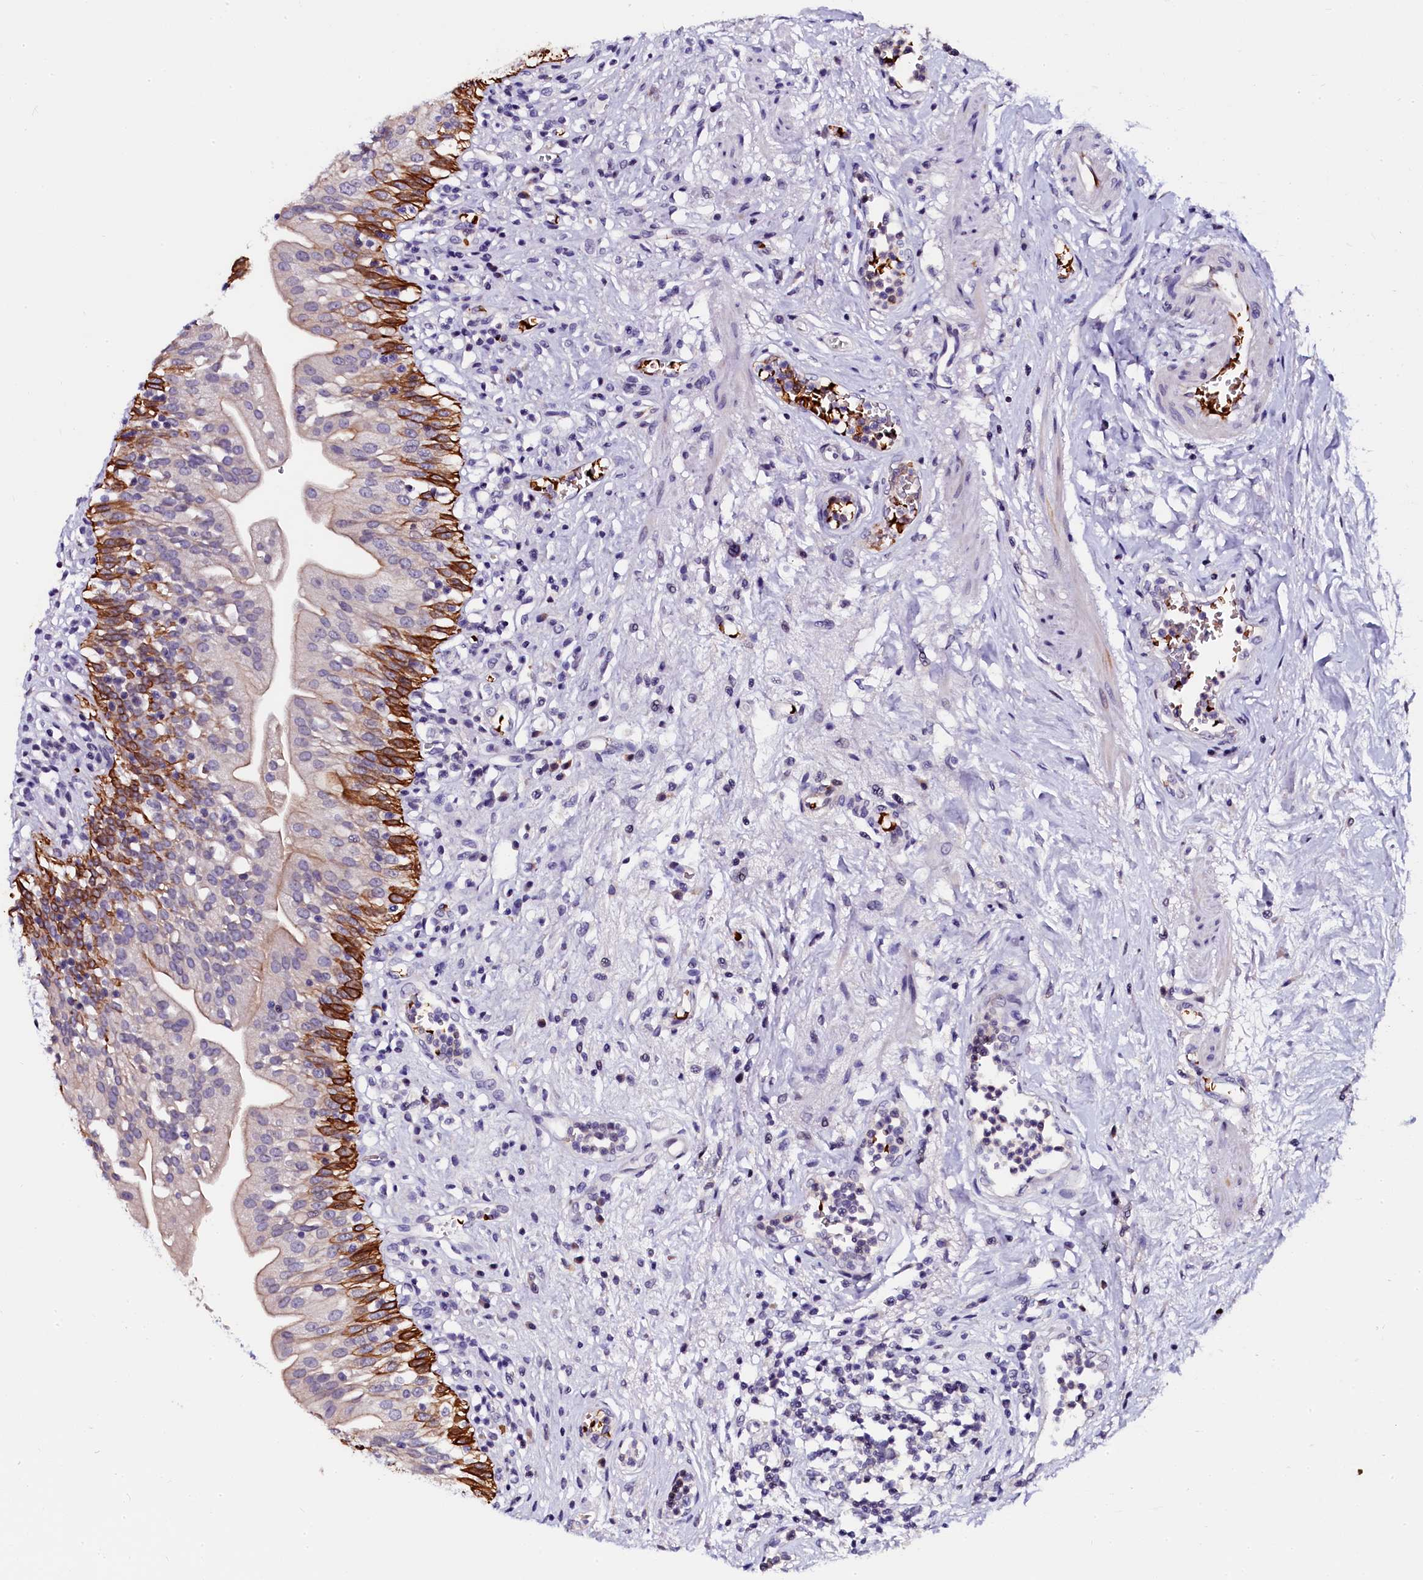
{"staining": {"intensity": "moderate", "quantity": "25%-75%", "location": "cytoplasmic/membranous"}, "tissue": "urinary bladder", "cell_type": "Urothelial cells", "image_type": "normal", "snomed": [{"axis": "morphology", "description": "Normal tissue, NOS"}, {"axis": "morphology", "description": "Inflammation, NOS"}, {"axis": "topography", "description": "Urinary bladder"}], "caption": "Protein positivity by immunohistochemistry (IHC) exhibits moderate cytoplasmic/membranous positivity in approximately 25%-75% of urothelial cells in unremarkable urinary bladder.", "gene": "CTDSPL2", "patient": {"sex": "male", "age": 63}}